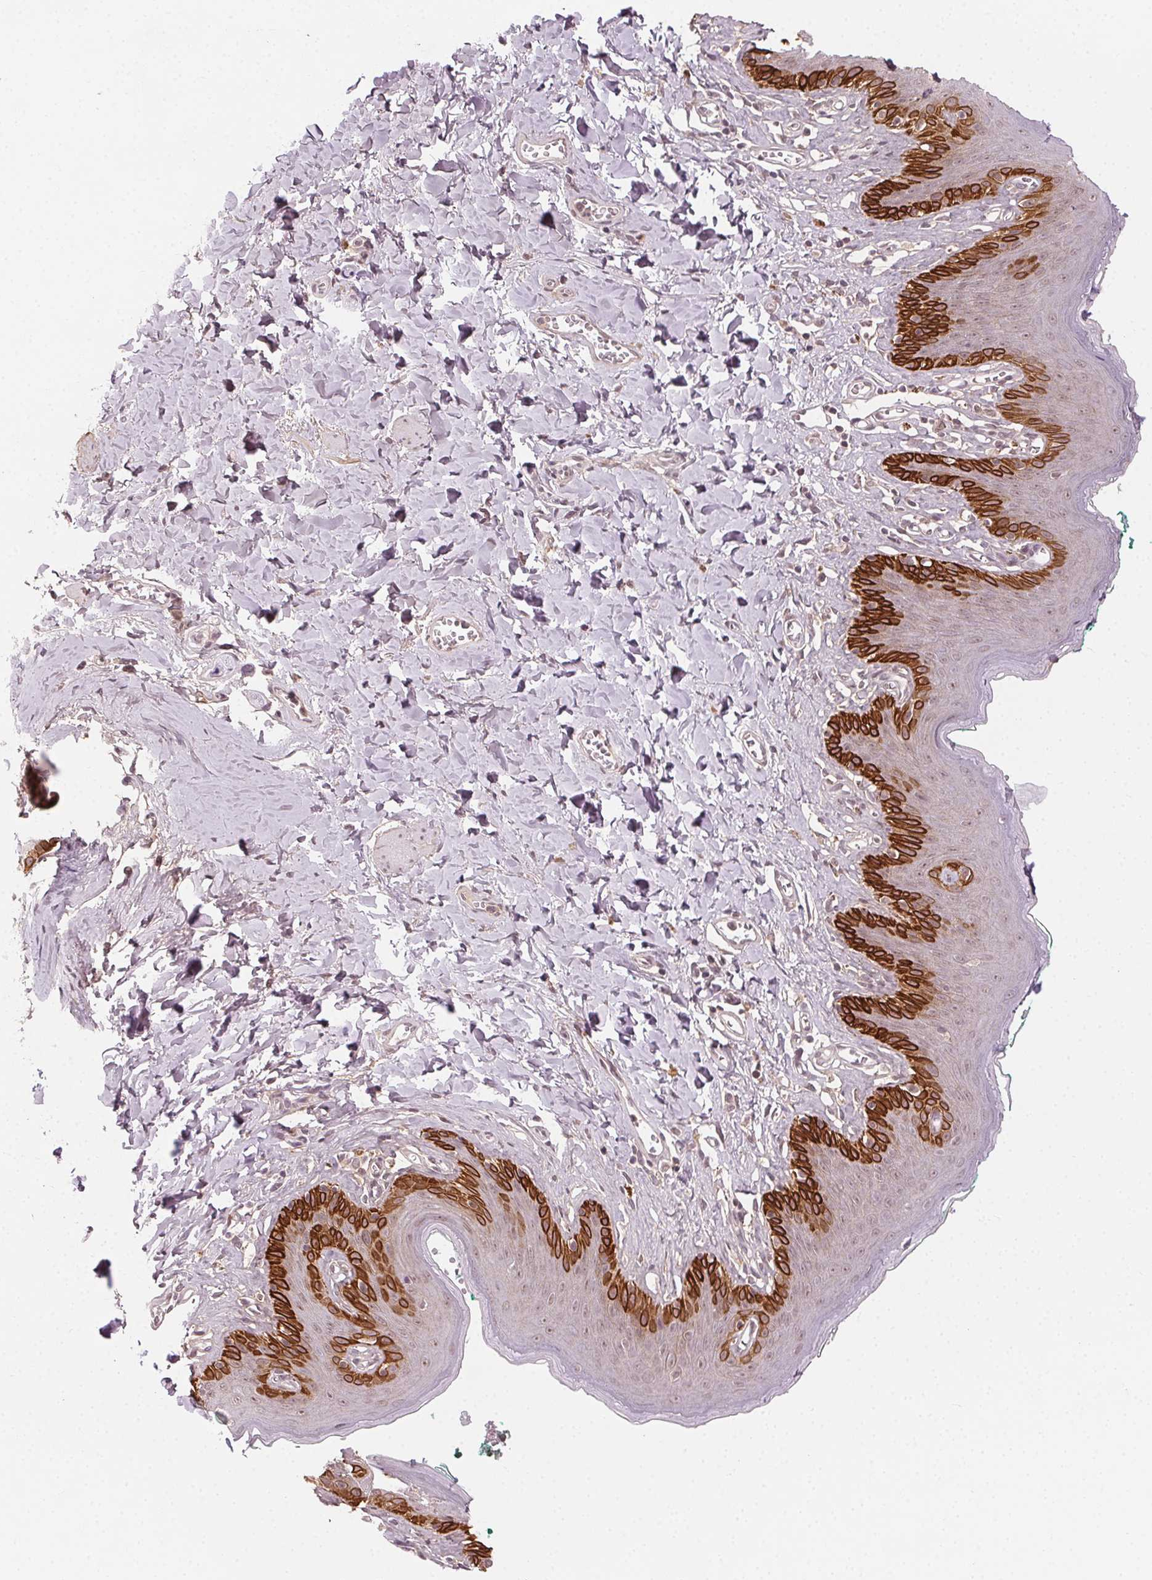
{"staining": {"intensity": "strong", "quantity": "<25%", "location": "cytoplasmic/membranous"}, "tissue": "skin", "cell_type": "Epidermal cells", "image_type": "normal", "snomed": [{"axis": "morphology", "description": "Normal tissue, NOS"}, {"axis": "topography", "description": "Vulva"}, {"axis": "topography", "description": "Peripheral nerve tissue"}], "caption": "Immunohistochemistry of benign human skin demonstrates medium levels of strong cytoplasmic/membranous positivity in approximately <25% of epidermal cells. (DAB (3,3'-diaminobenzidine) = brown stain, brightfield microscopy at high magnification).", "gene": "TUB", "patient": {"sex": "female", "age": 66}}